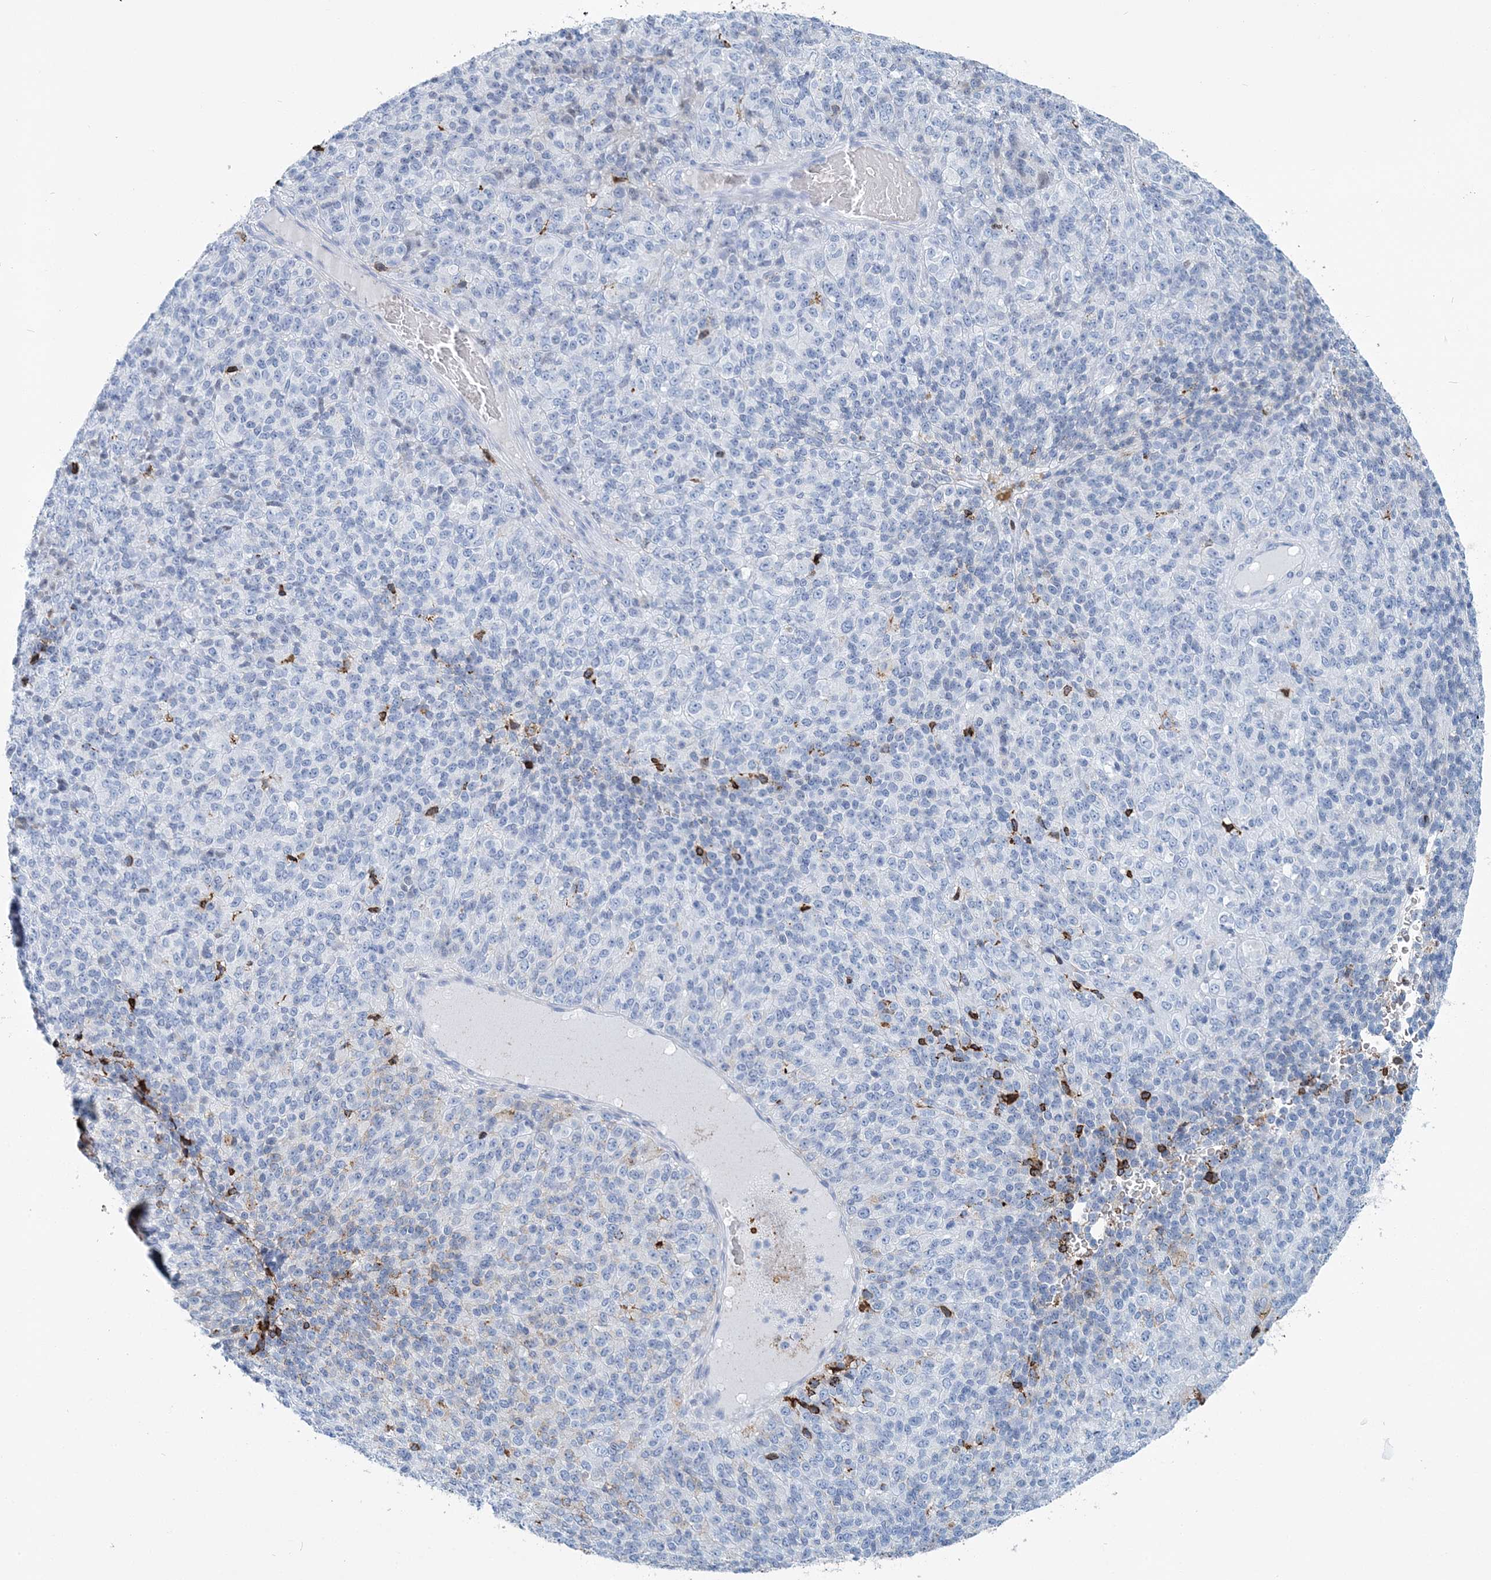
{"staining": {"intensity": "negative", "quantity": "none", "location": "none"}, "tissue": "melanoma", "cell_type": "Tumor cells", "image_type": "cancer", "snomed": [{"axis": "morphology", "description": "Malignant melanoma, Metastatic site"}, {"axis": "topography", "description": "Brain"}], "caption": "Malignant melanoma (metastatic site) stained for a protein using IHC shows no expression tumor cells.", "gene": "NKX6-1", "patient": {"sex": "female", "age": 56}}